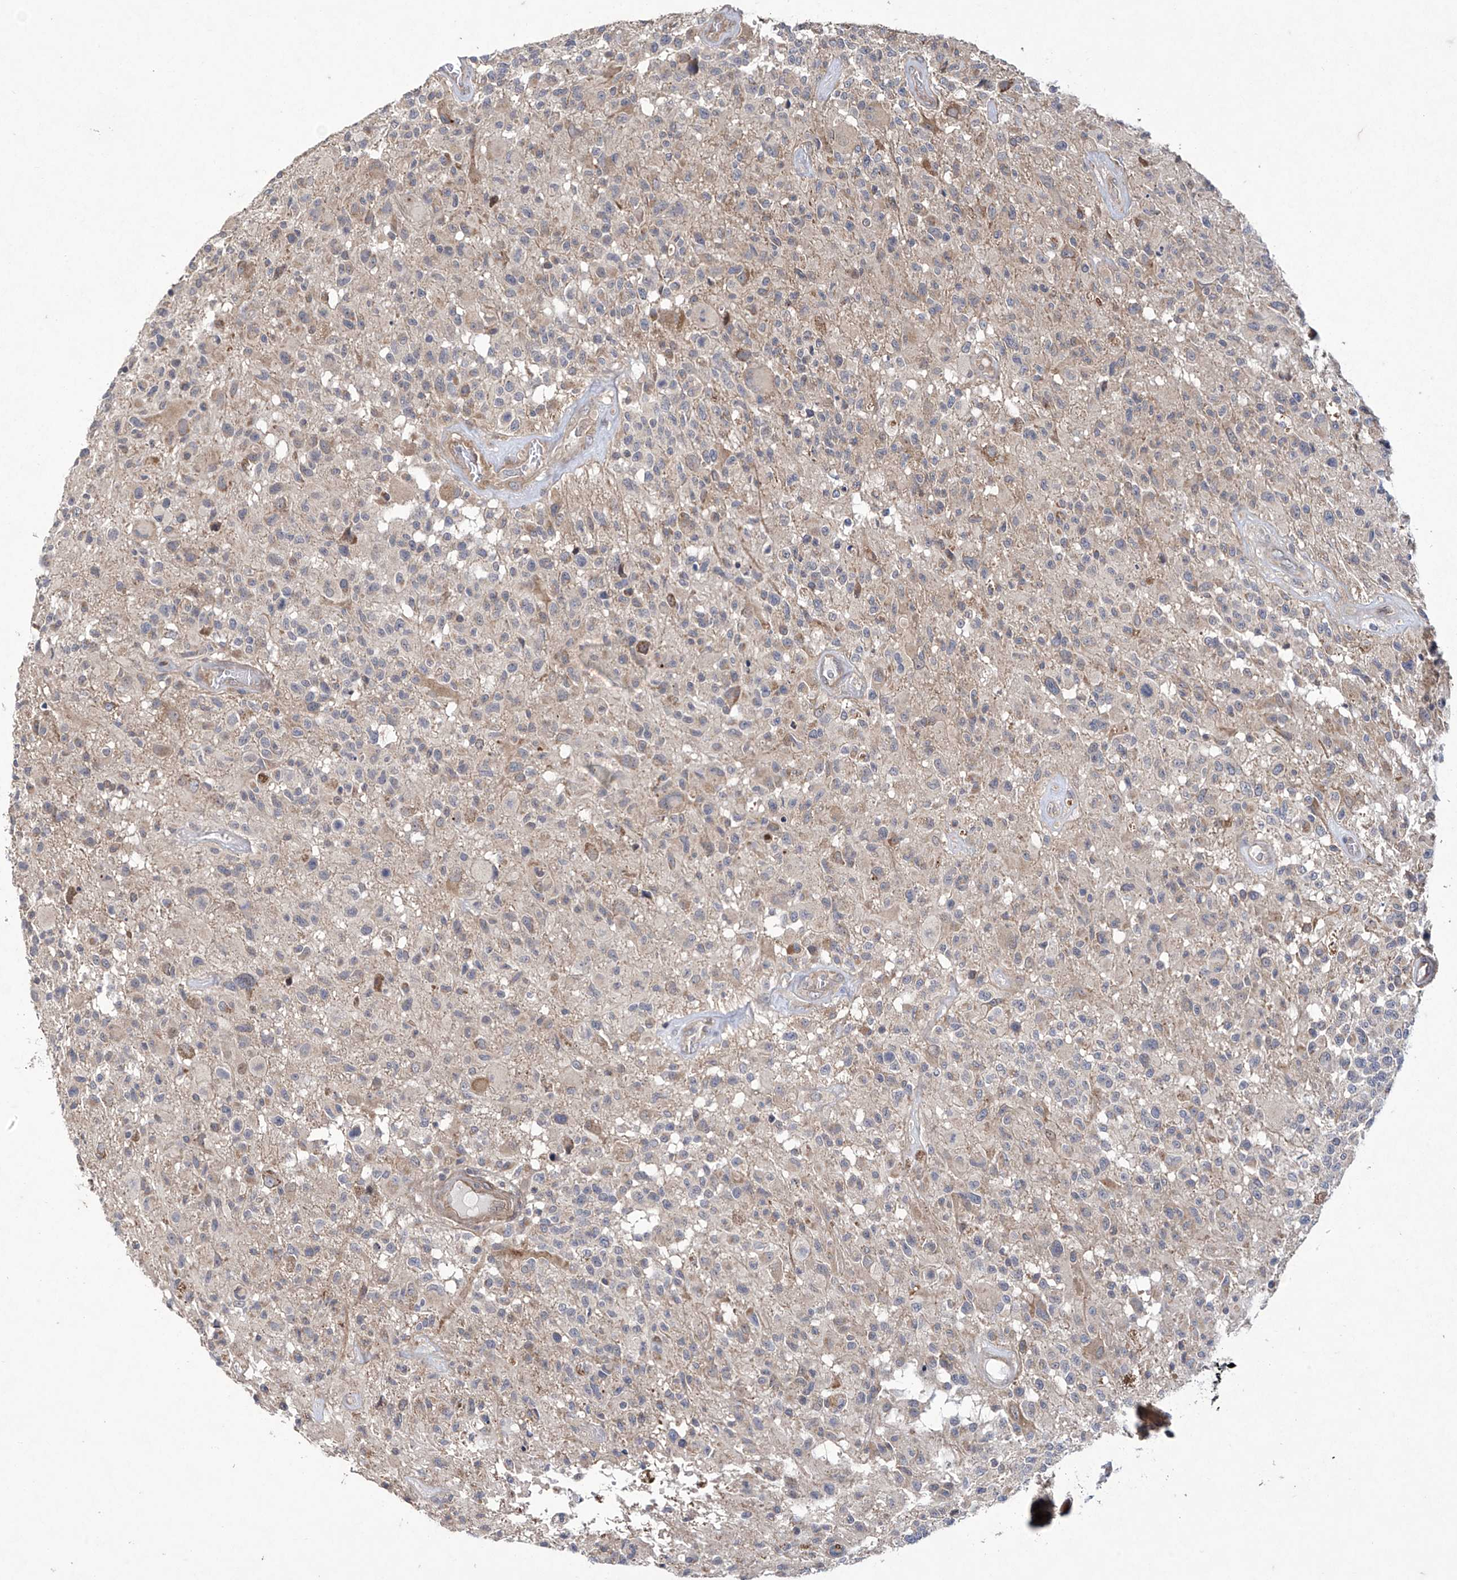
{"staining": {"intensity": "weak", "quantity": "<25%", "location": "cytoplasmic/membranous"}, "tissue": "glioma", "cell_type": "Tumor cells", "image_type": "cancer", "snomed": [{"axis": "morphology", "description": "Glioma, malignant, High grade"}, {"axis": "morphology", "description": "Glioblastoma, NOS"}, {"axis": "topography", "description": "Brain"}], "caption": "High magnification brightfield microscopy of malignant glioma (high-grade) stained with DAB (brown) and counterstained with hematoxylin (blue): tumor cells show no significant positivity.", "gene": "TRIM60", "patient": {"sex": "male", "age": 60}}